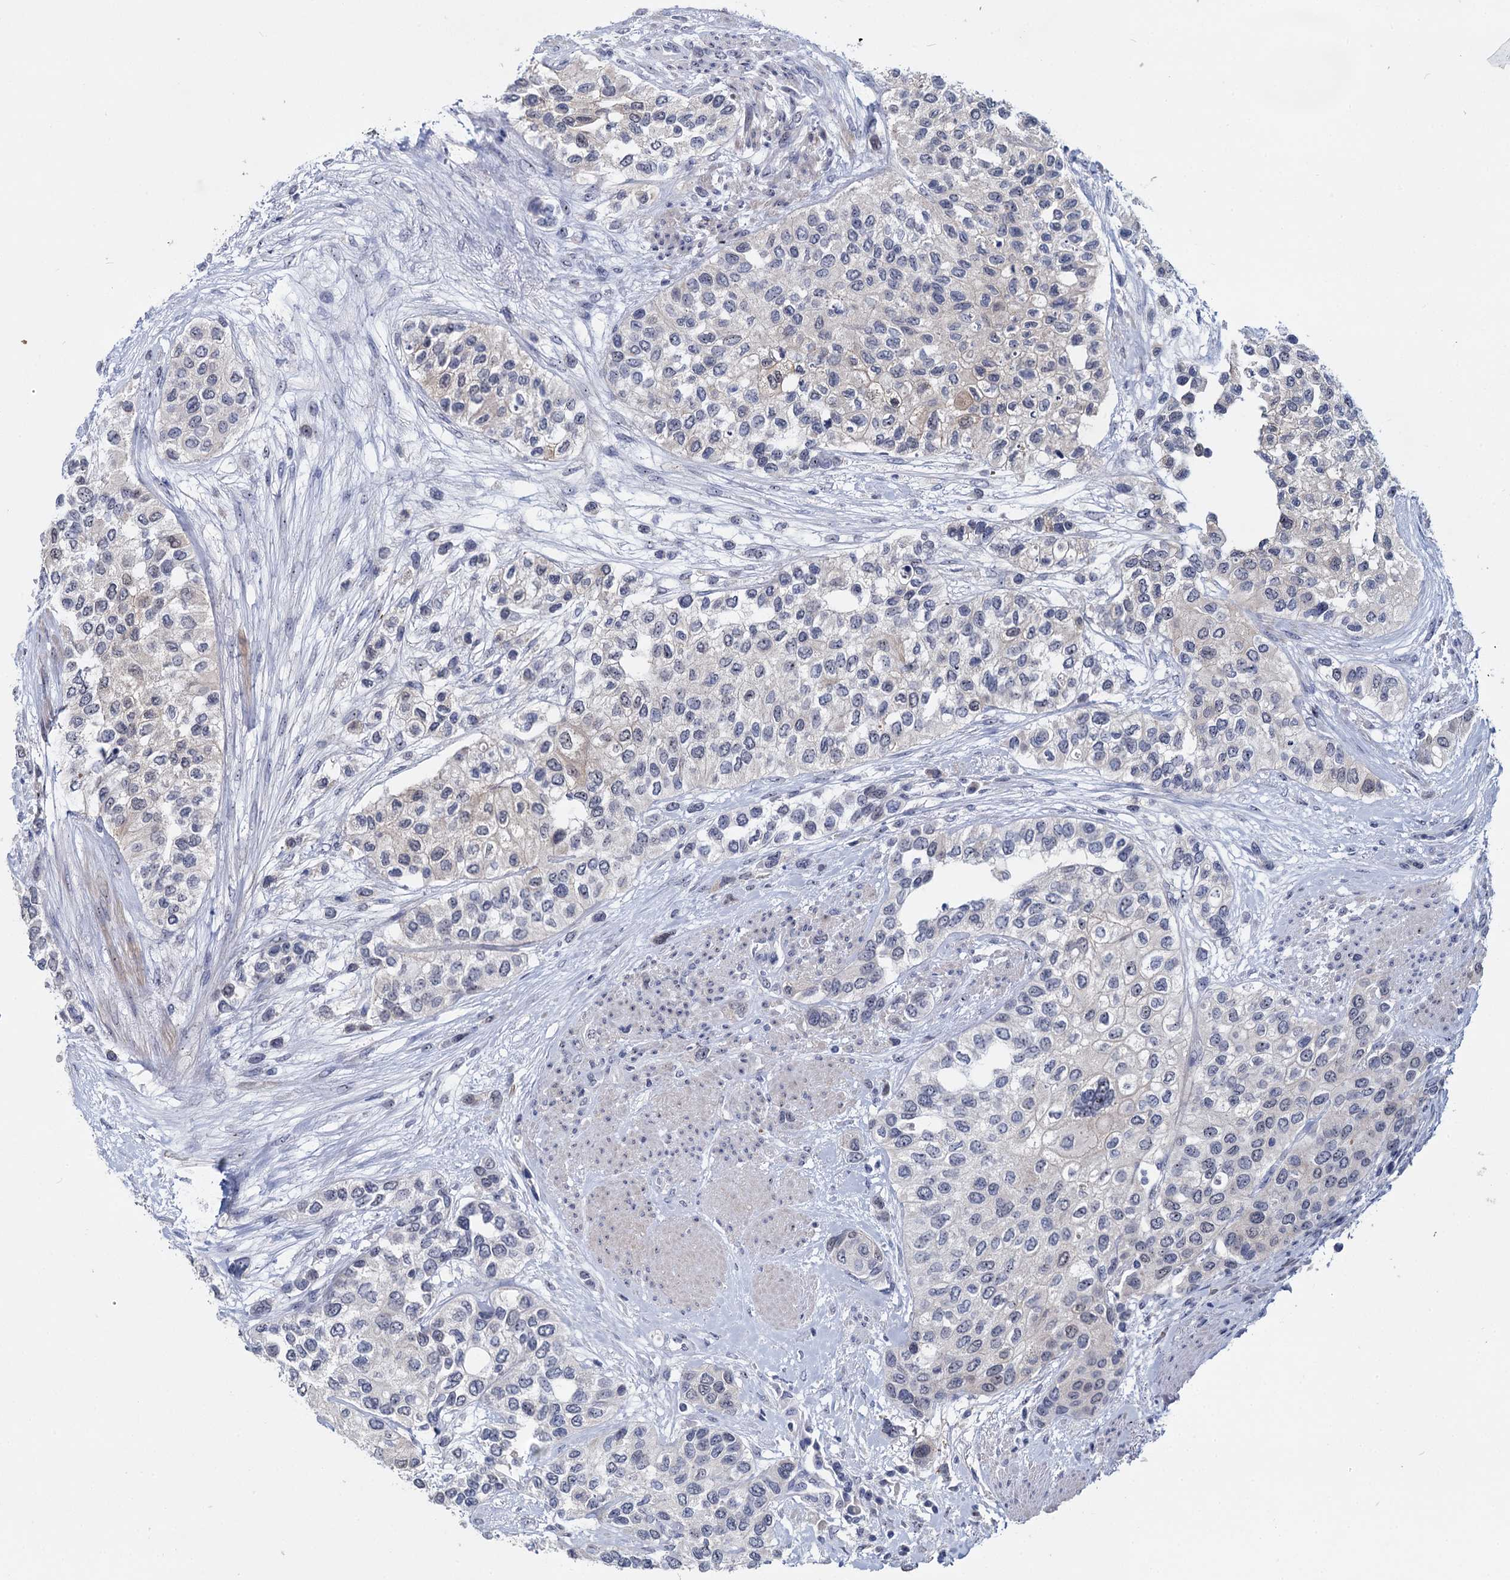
{"staining": {"intensity": "weak", "quantity": "<25%", "location": "cytoplasmic/membranous,nuclear"}, "tissue": "urothelial cancer", "cell_type": "Tumor cells", "image_type": "cancer", "snomed": [{"axis": "morphology", "description": "Normal tissue, NOS"}, {"axis": "morphology", "description": "Urothelial carcinoma, High grade"}, {"axis": "topography", "description": "Vascular tissue"}, {"axis": "topography", "description": "Urinary bladder"}], "caption": "A histopathology image of human urothelial carcinoma (high-grade) is negative for staining in tumor cells. (Stains: DAB immunohistochemistry with hematoxylin counter stain, Microscopy: brightfield microscopy at high magnification).", "gene": "SFN", "patient": {"sex": "female", "age": 56}}